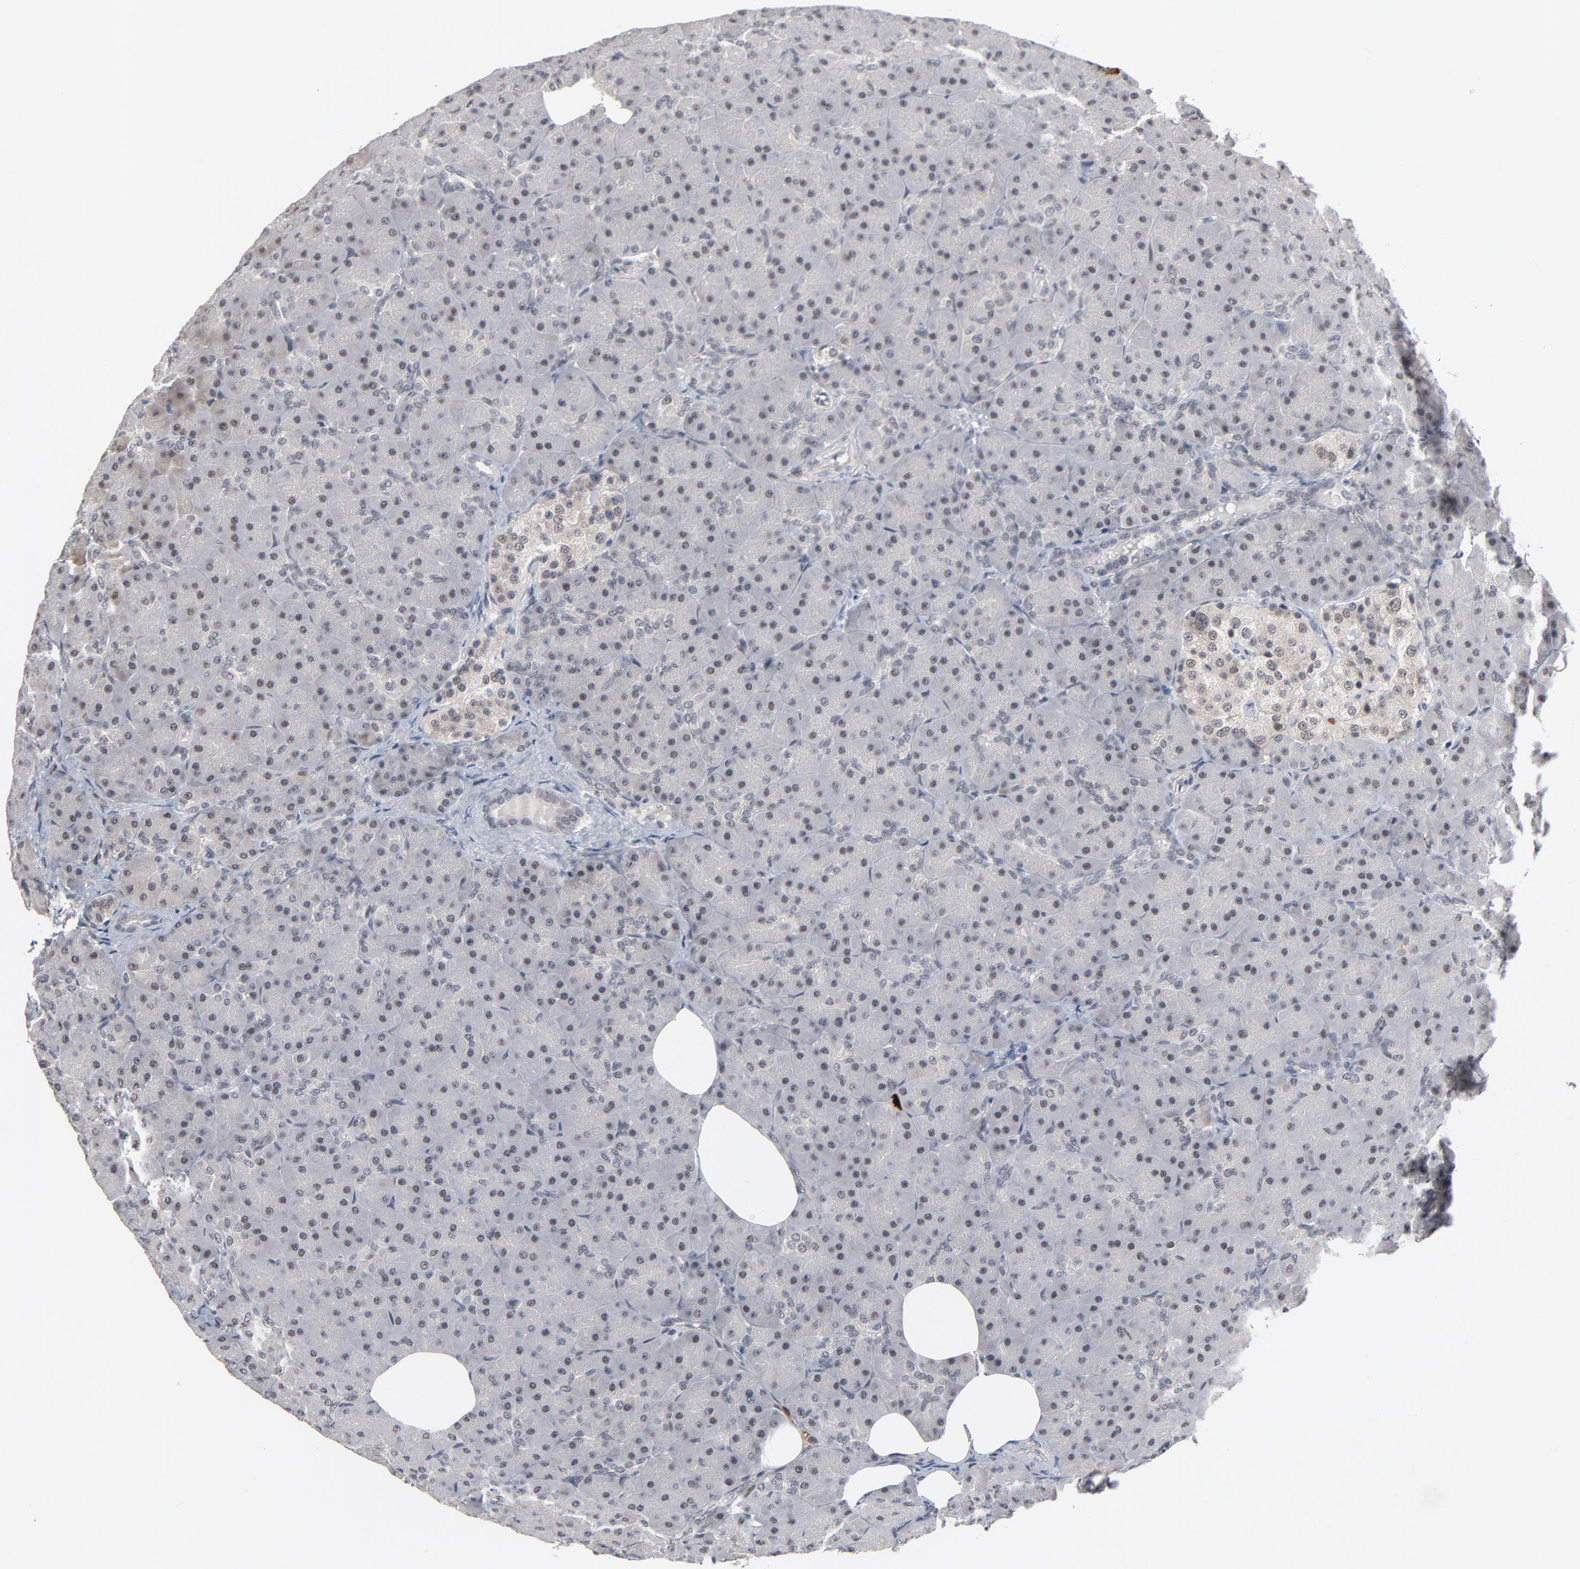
{"staining": {"intensity": "negative", "quantity": "none", "location": "none"}, "tissue": "pancreas", "cell_type": "Exocrine glandular cells", "image_type": "normal", "snomed": [{"axis": "morphology", "description": "Normal tissue, NOS"}, {"axis": "topography", "description": "Pancreas"}], "caption": "Histopathology image shows no protein positivity in exocrine glandular cells of normal pancreas.", "gene": "RTL5", "patient": {"sex": "male", "age": 66}}